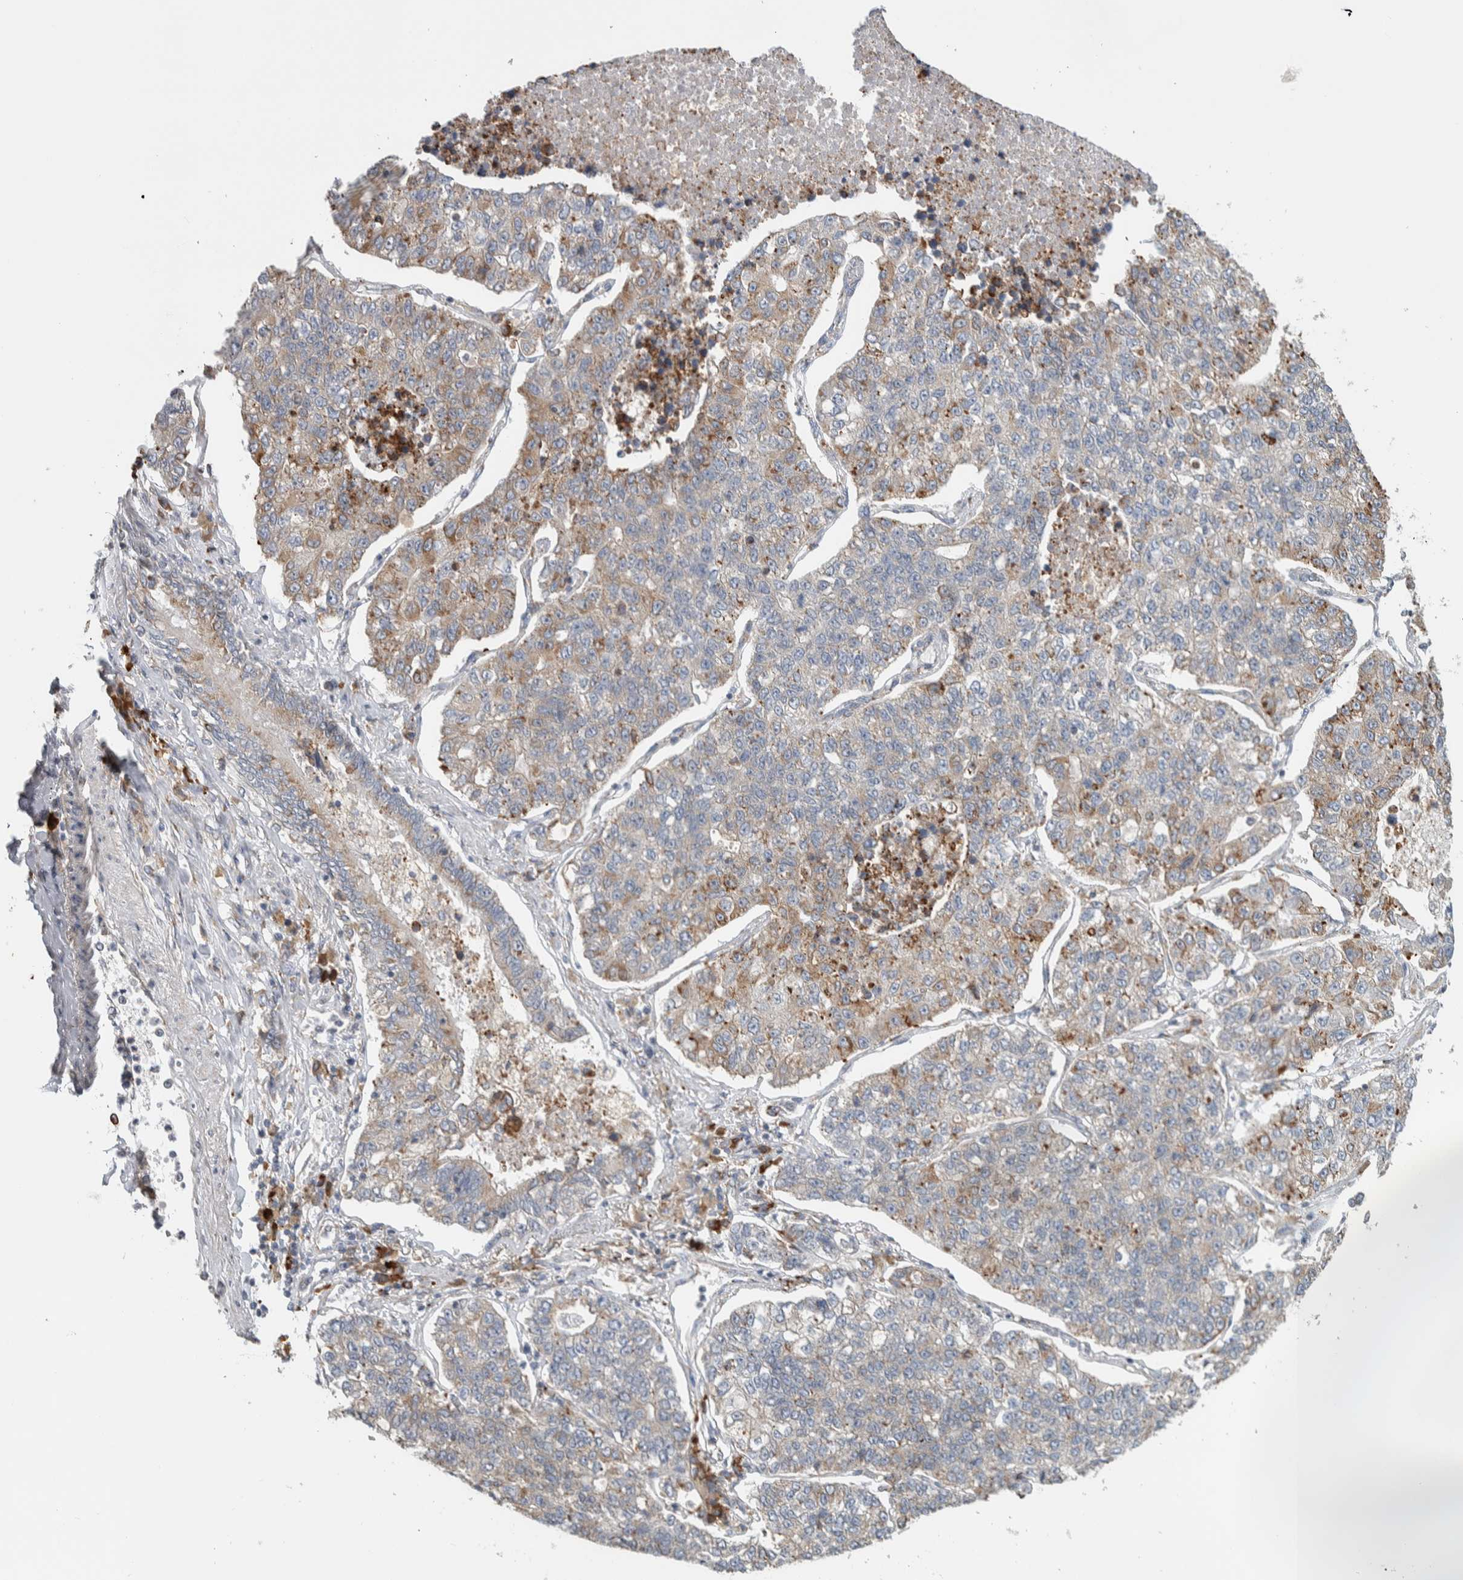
{"staining": {"intensity": "weak", "quantity": "<25%", "location": "cytoplasmic/membranous"}, "tissue": "lung cancer", "cell_type": "Tumor cells", "image_type": "cancer", "snomed": [{"axis": "morphology", "description": "Adenocarcinoma, NOS"}, {"axis": "topography", "description": "Lung"}], "caption": "Tumor cells are negative for brown protein staining in lung cancer (adenocarcinoma). The staining was performed using DAB to visualize the protein expression in brown, while the nuclei were stained in blue with hematoxylin (Magnification: 20x).", "gene": "ADCY8", "patient": {"sex": "male", "age": 49}}